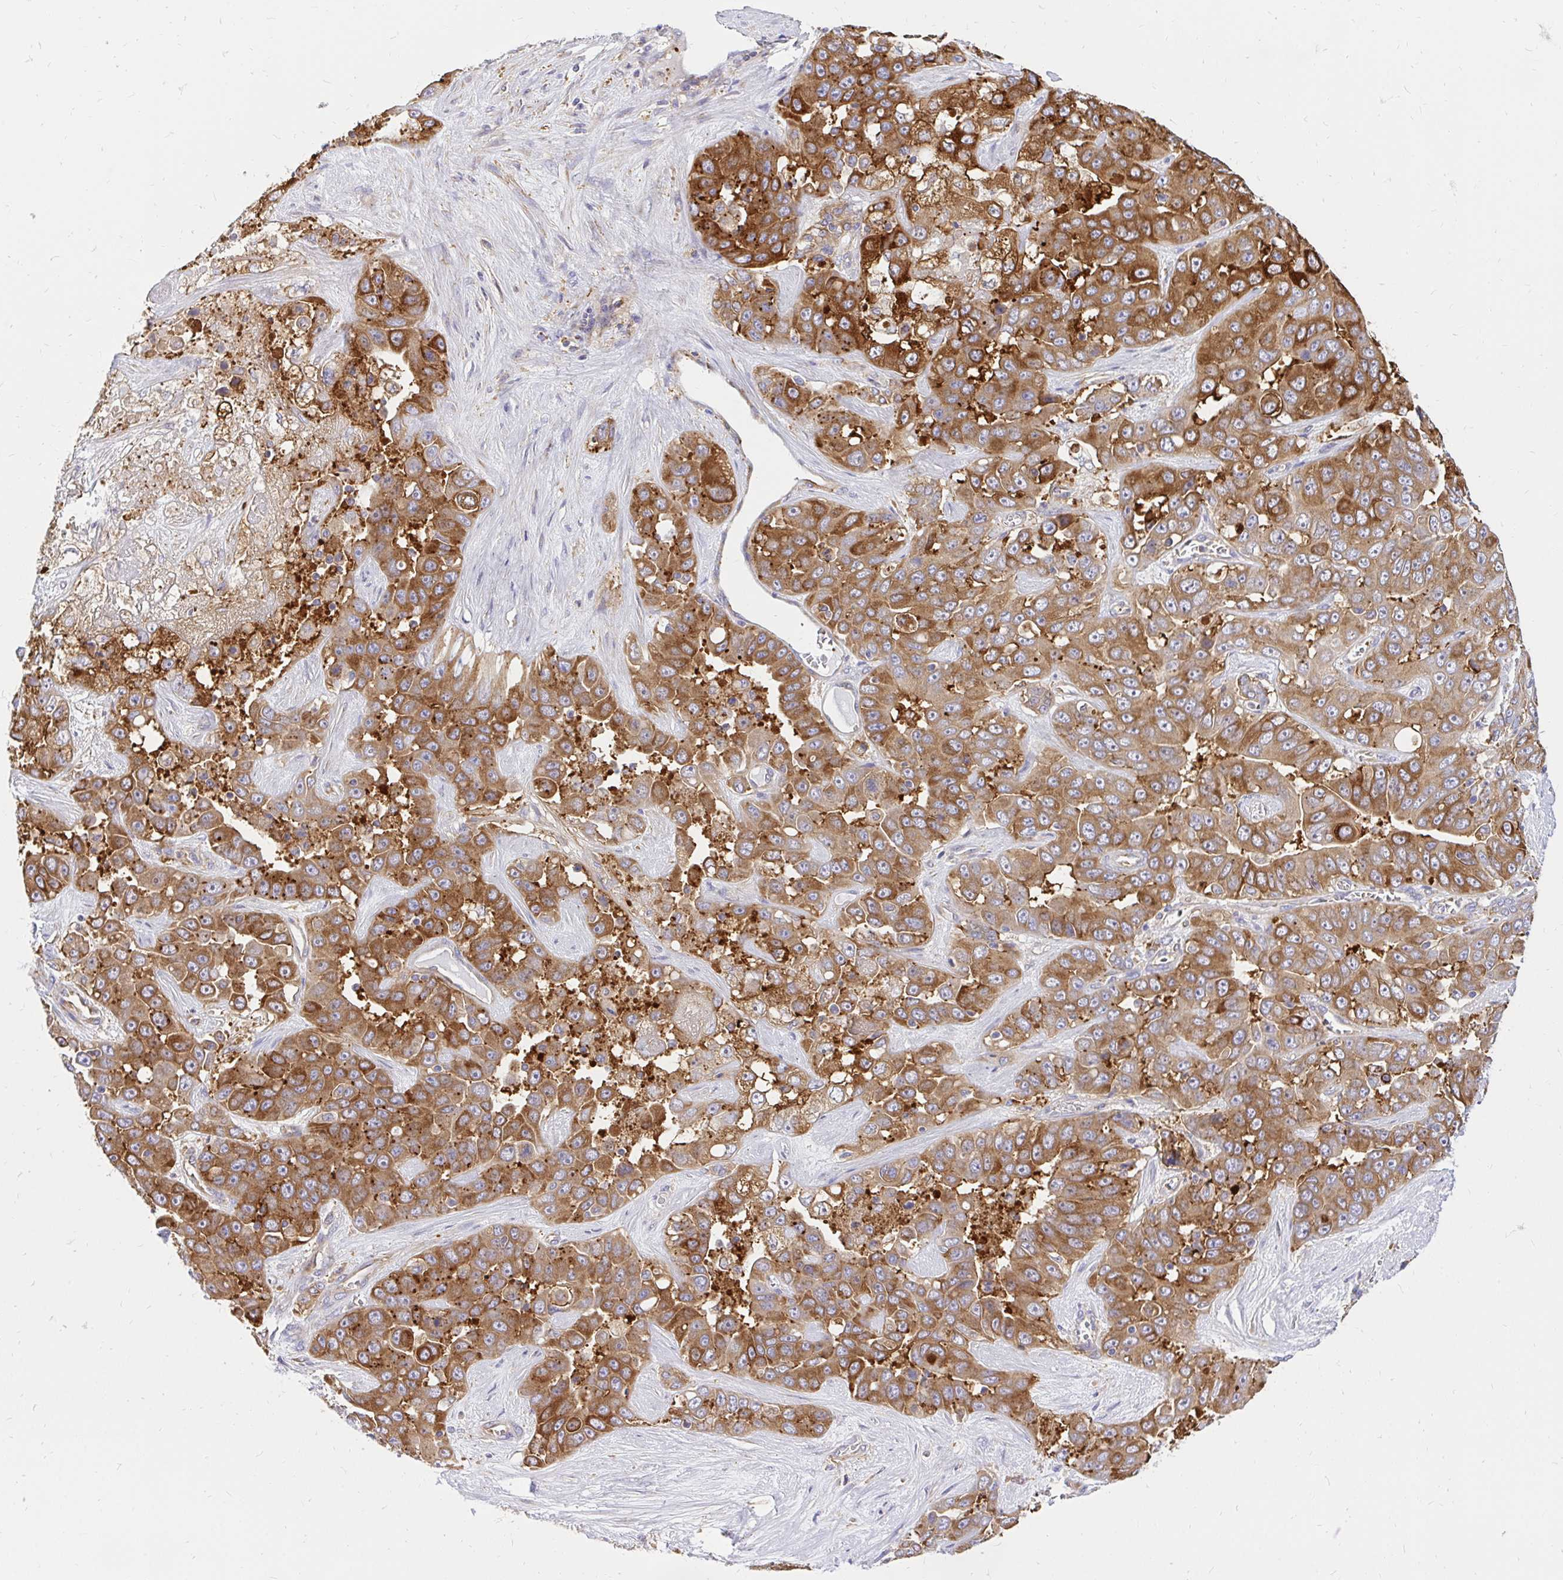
{"staining": {"intensity": "strong", "quantity": ">75%", "location": "cytoplasmic/membranous"}, "tissue": "liver cancer", "cell_type": "Tumor cells", "image_type": "cancer", "snomed": [{"axis": "morphology", "description": "Cholangiocarcinoma"}, {"axis": "topography", "description": "Liver"}], "caption": "This histopathology image demonstrates liver cancer (cholangiocarcinoma) stained with immunohistochemistry (IHC) to label a protein in brown. The cytoplasmic/membranous of tumor cells show strong positivity for the protein. Nuclei are counter-stained blue.", "gene": "ABCB10", "patient": {"sex": "female", "age": 52}}